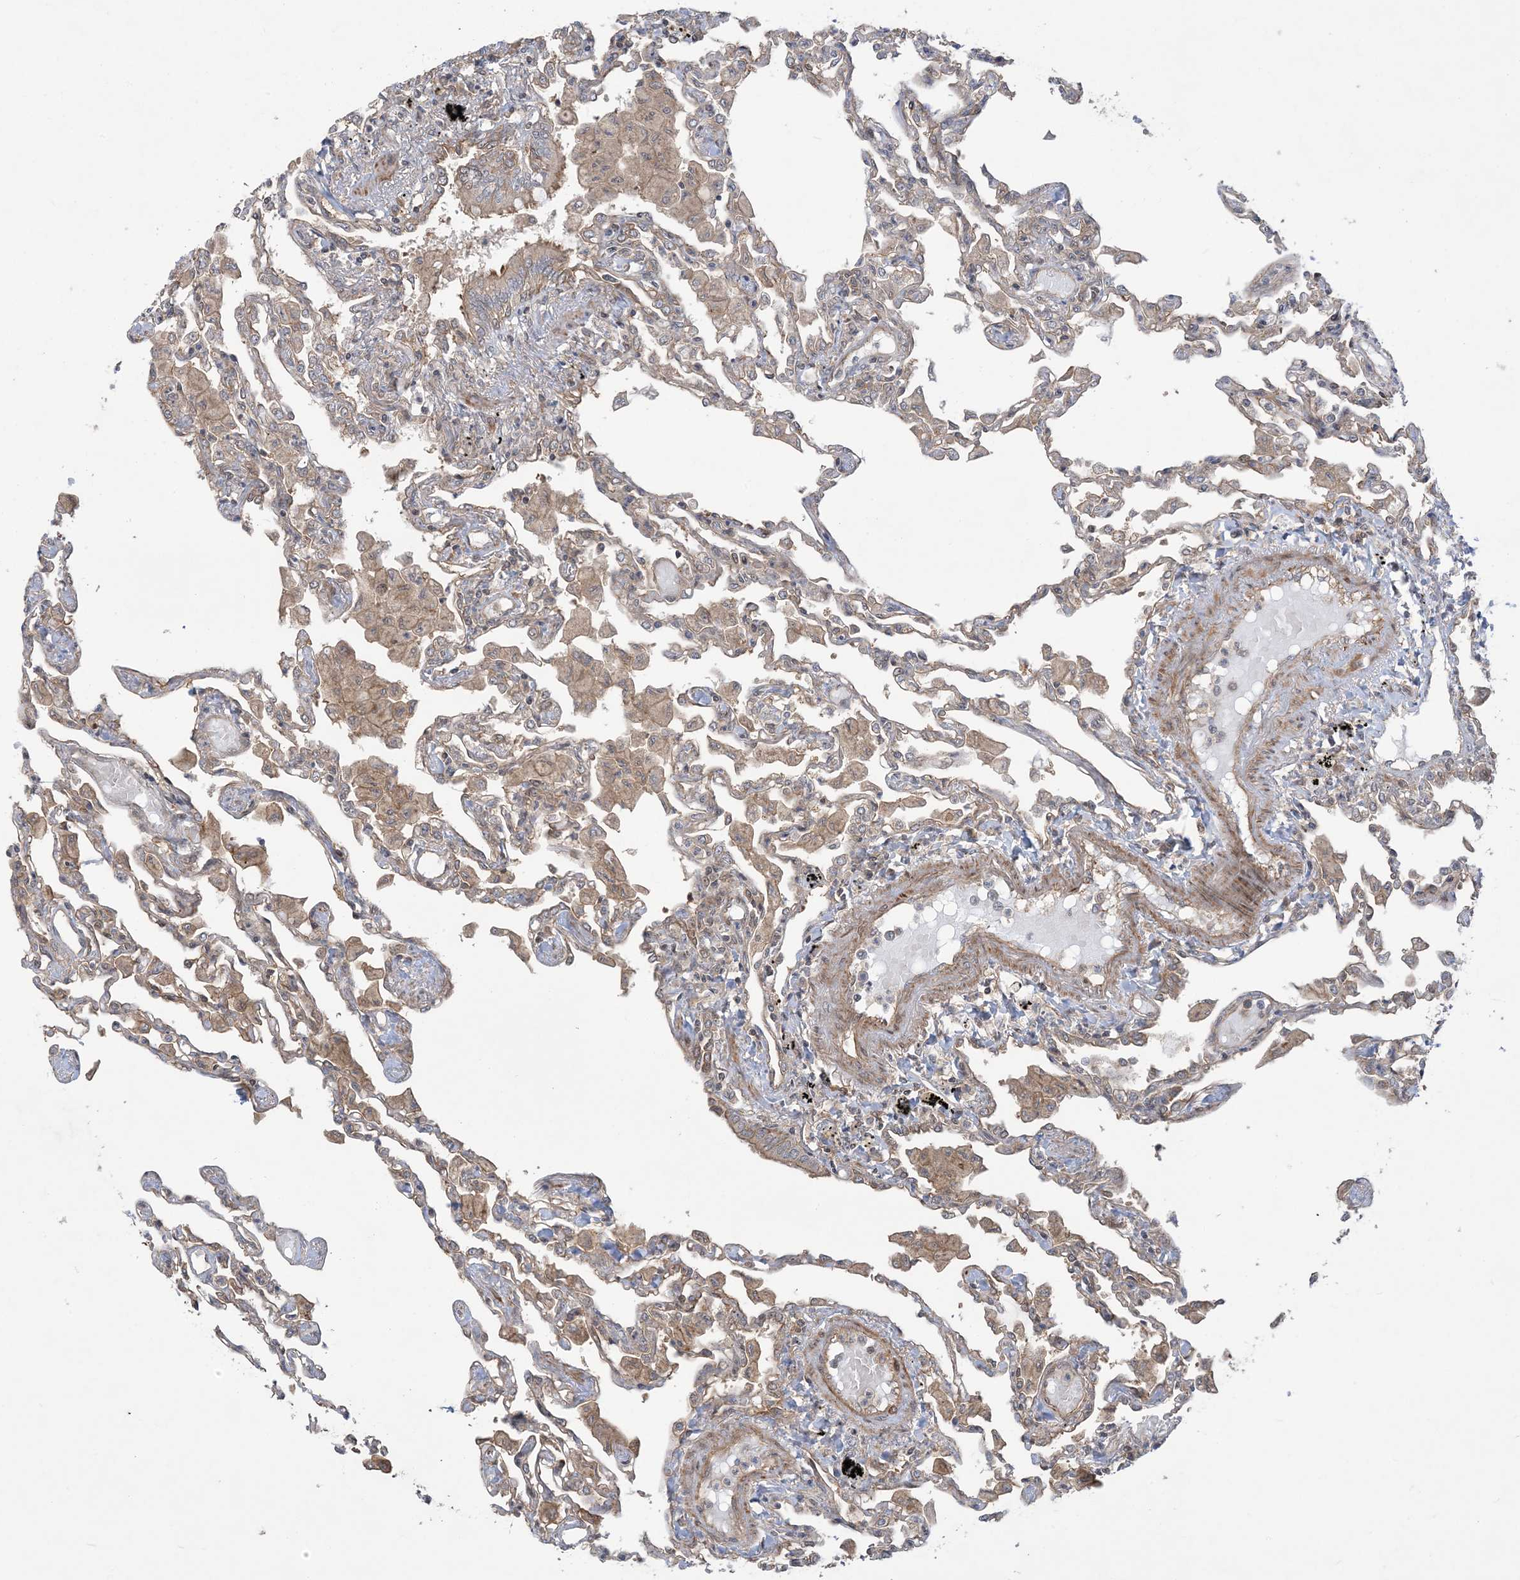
{"staining": {"intensity": "strong", "quantity": "<25%", "location": "cytoplasmic/membranous"}, "tissue": "lung", "cell_type": "Alveolar cells", "image_type": "normal", "snomed": [{"axis": "morphology", "description": "Normal tissue, NOS"}, {"axis": "topography", "description": "Bronchus"}, {"axis": "topography", "description": "Lung"}], "caption": "IHC staining of normal lung, which demonstrates medium levels of strong cytoplasmic/membranous positivity in about <25% of alveolar cells indicating strong cytoplasmic/membranous protein expression. The staining was performed using DAB (brown) for protein detection and nuclei were counterstained in hematoxylin (blue).", "gene": "SOGA3", "patient": {"sex": "female", "age": 49}}